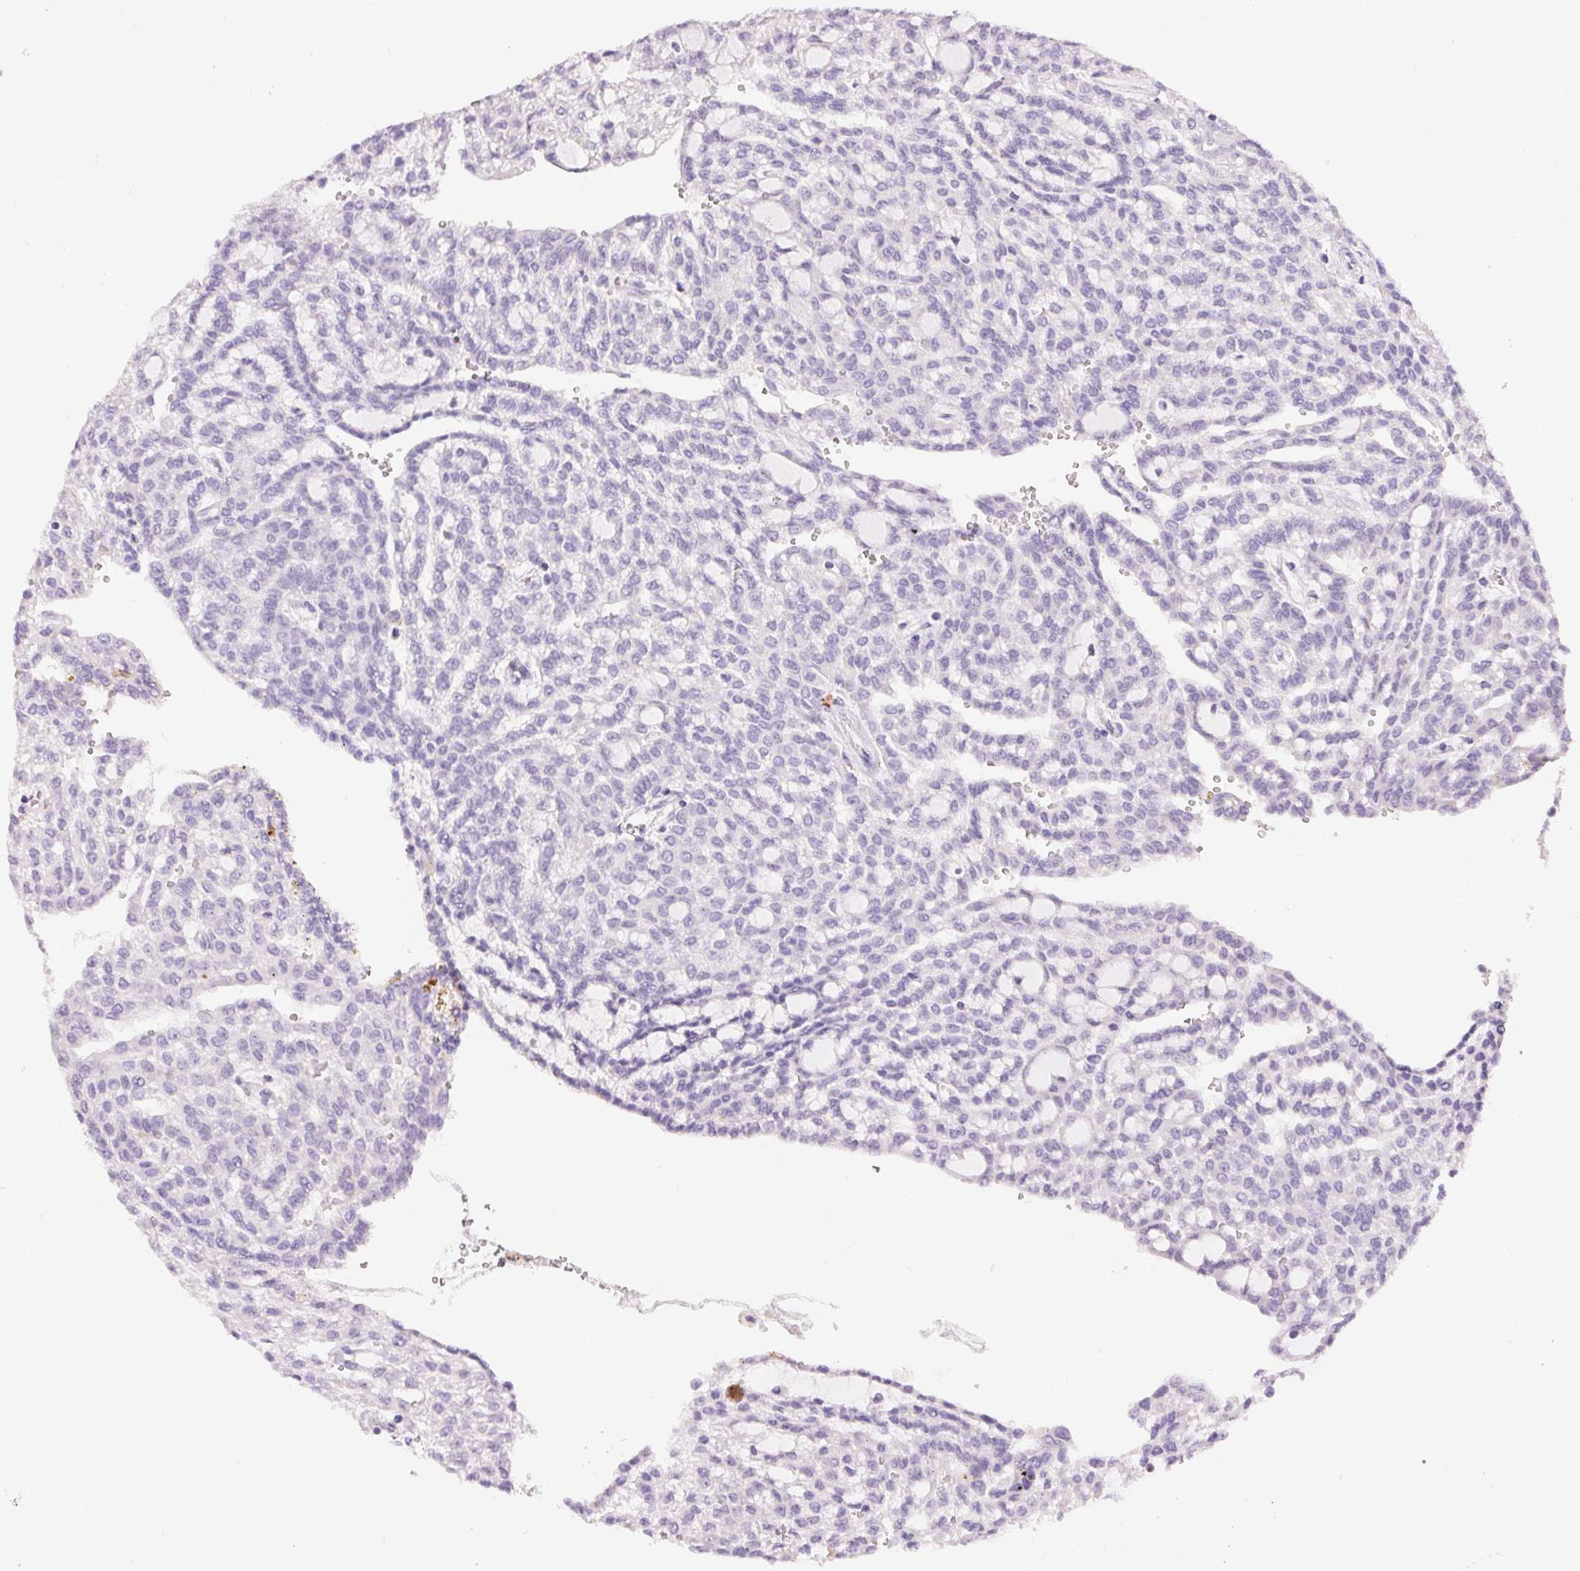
{"staining": {"intensity": "negative", "quantity": "none", "location": "none"}, "tissue": "renal cancer", "cell_type": "Tumor cells", "image_type": "cancer", "snomed": [{"axis": "morphology", "description": "Adenocarcinoma, NOS"}, {"axis": "topography", "description": "Kidney"}], "caption": "The micrograph reveals no significant expression in tumor cells of renal cancer (adenocarcinoma). Nuclei are stained in blue.", "gene": "PNLIPRP3", "patient": {"sex": "male", "age": 63}}